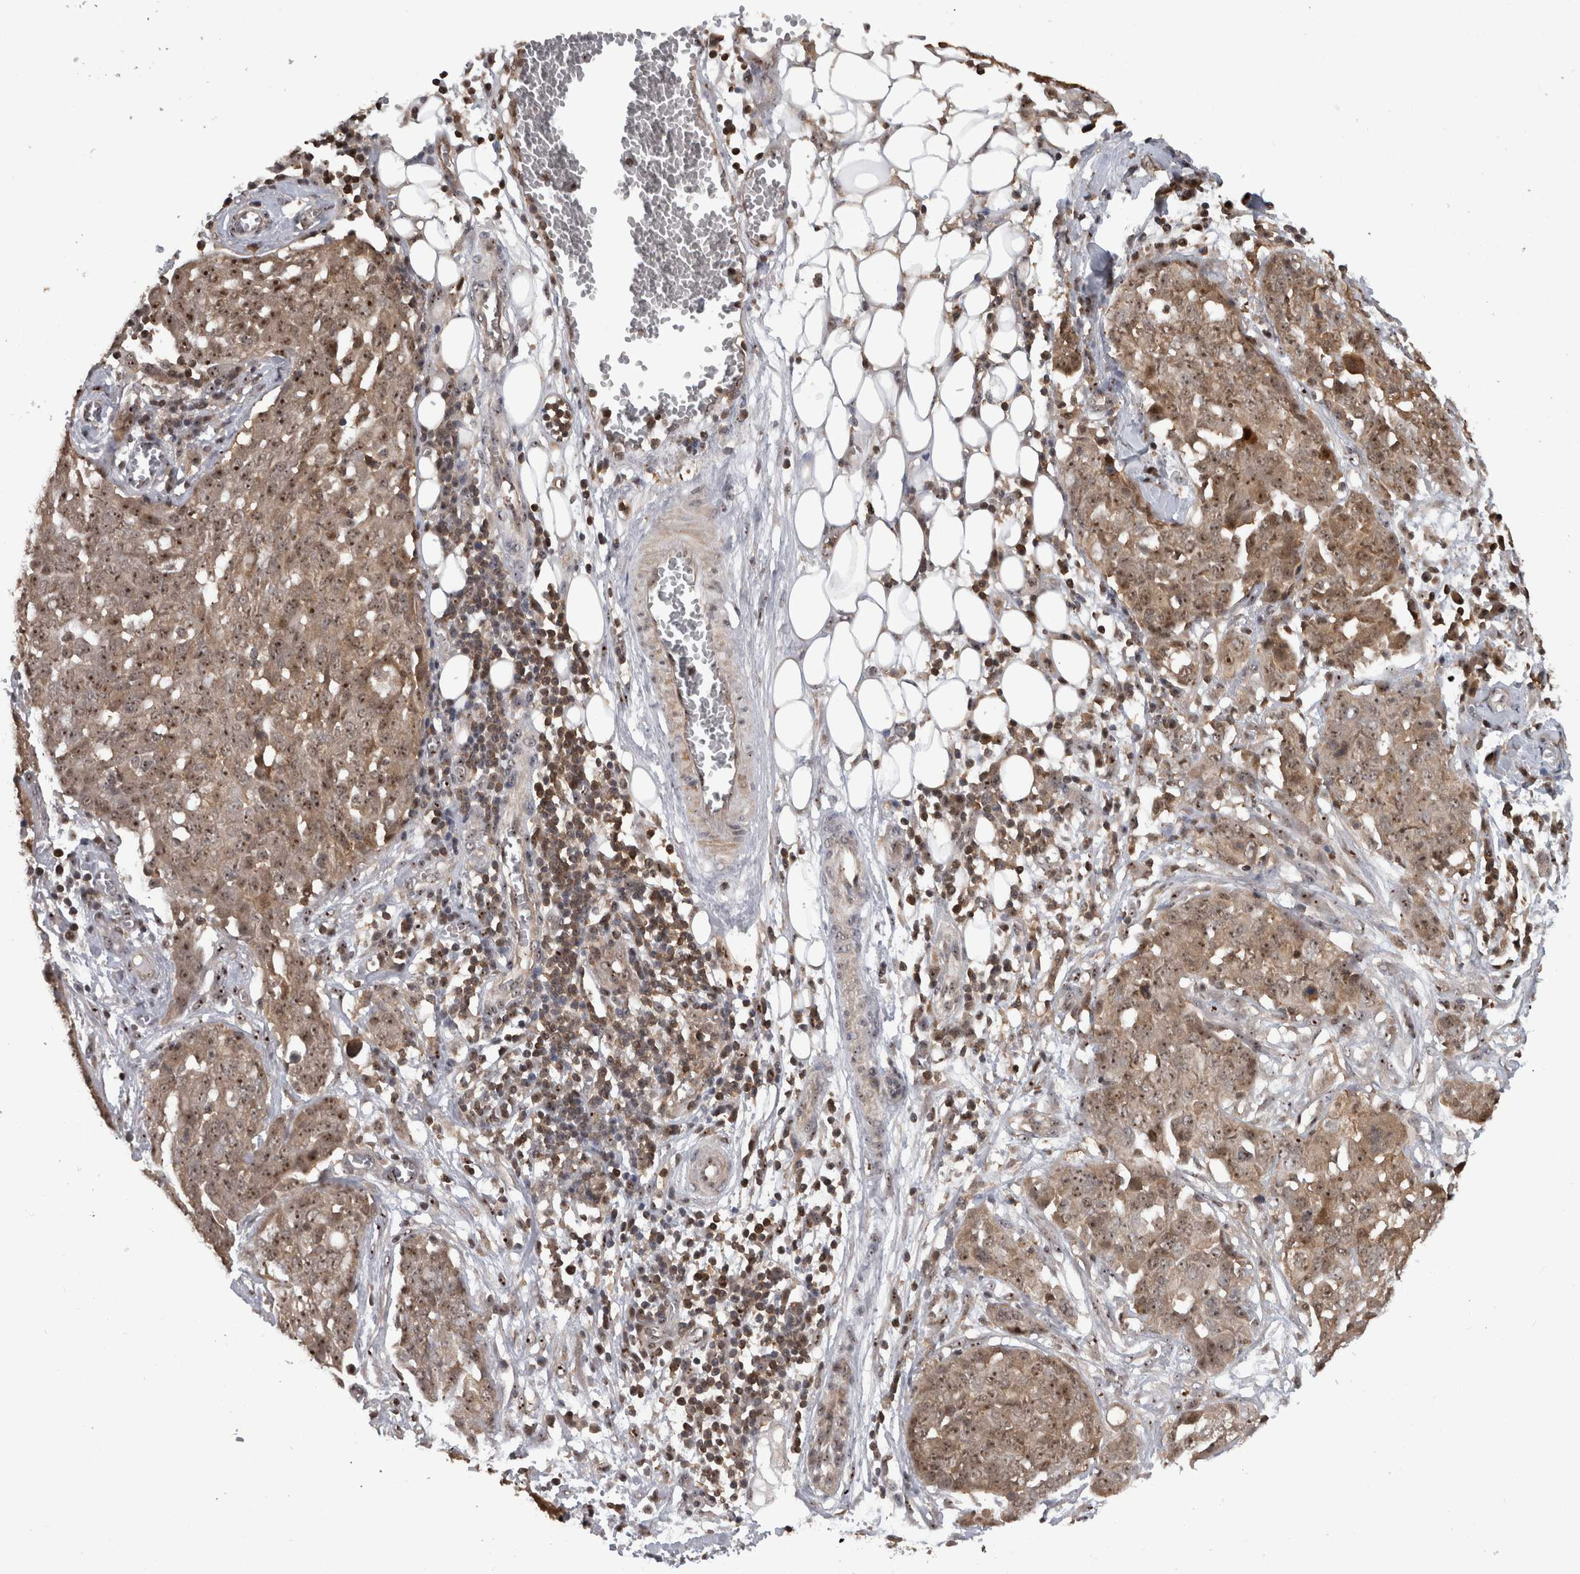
{"staining": {"intensity": "moderate", "quantity": ">75%", "location": "cytoplasmic/membranous,nuclear"}, "tissue": "ovarian cancer", "cell_type": "Tumor cells", "image_type": "cancer", "snomed": [{"axis": "morphology", "description": "Cystadenocarcinoma, serous, NOS"}, {"axis": "topography", "description": "Soft tissue"}, {"axis": "topography", "description": "Ovary"}], "caption": "The histopathology image reveals staining of serous cystadenocarcinoma (ovarian), revealing moderate cytoplasmic/membranous and nuclear protein staining (brown color) within tumor cells.", "gene": "TDRD7", "patient": {"sex": "female", "age": 57}}